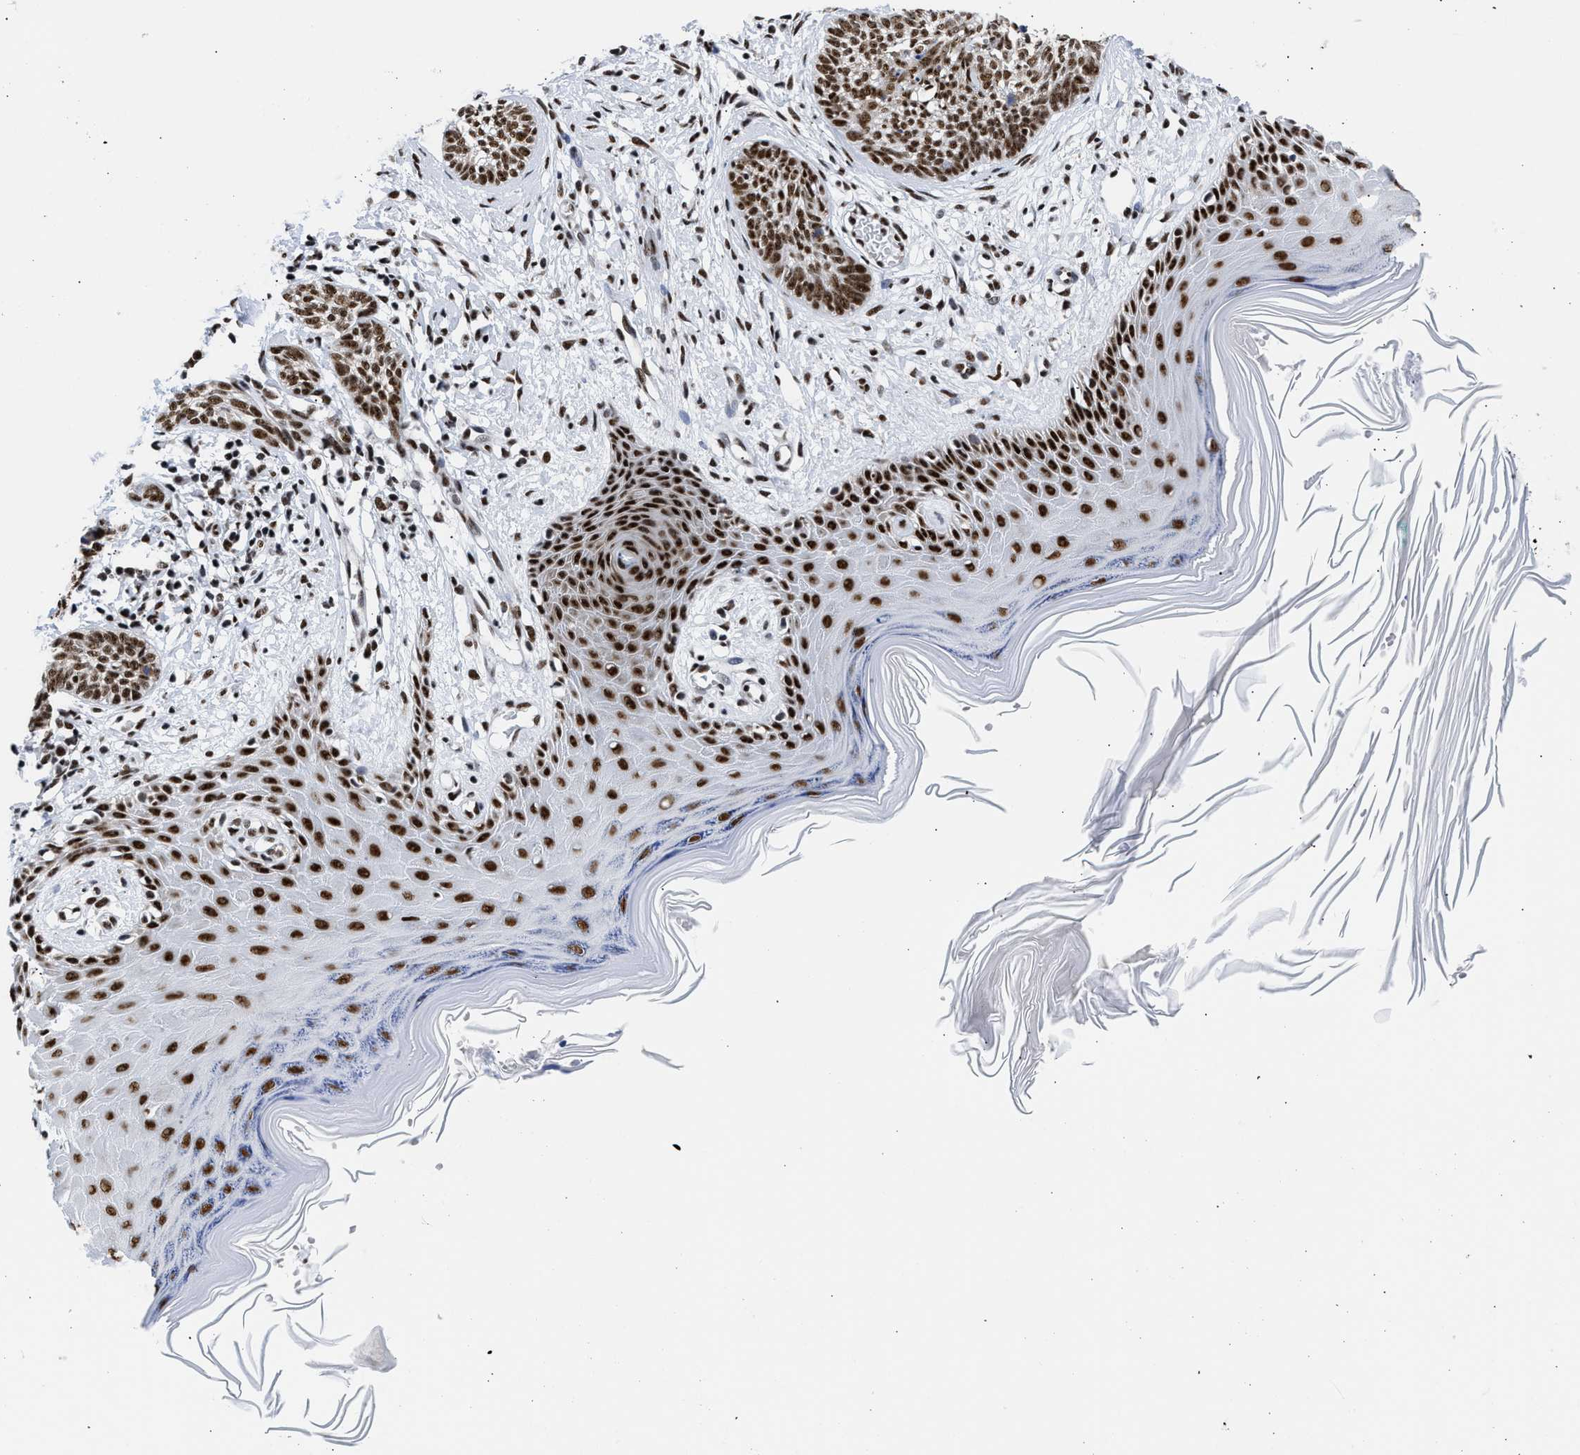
{"staining": {"intensity": "strong", "quantity": ">75%", "location": "nuclear"}, "tissue": "skin cancer", "cell_type": "Tumor cells", "image_type": "cancer", "snomed": [{"axis": "morphology", "description": "Basal cell carcinoma"}, {"axis": "topography", "description": "Skin"}], "caption": "A brown stain shows strong nuclear positivity of a protein in basal cell carcinoma (skin) tumor cells.", "gene": "RBM8A", "patient": {"sex": "female", "age": 59}}